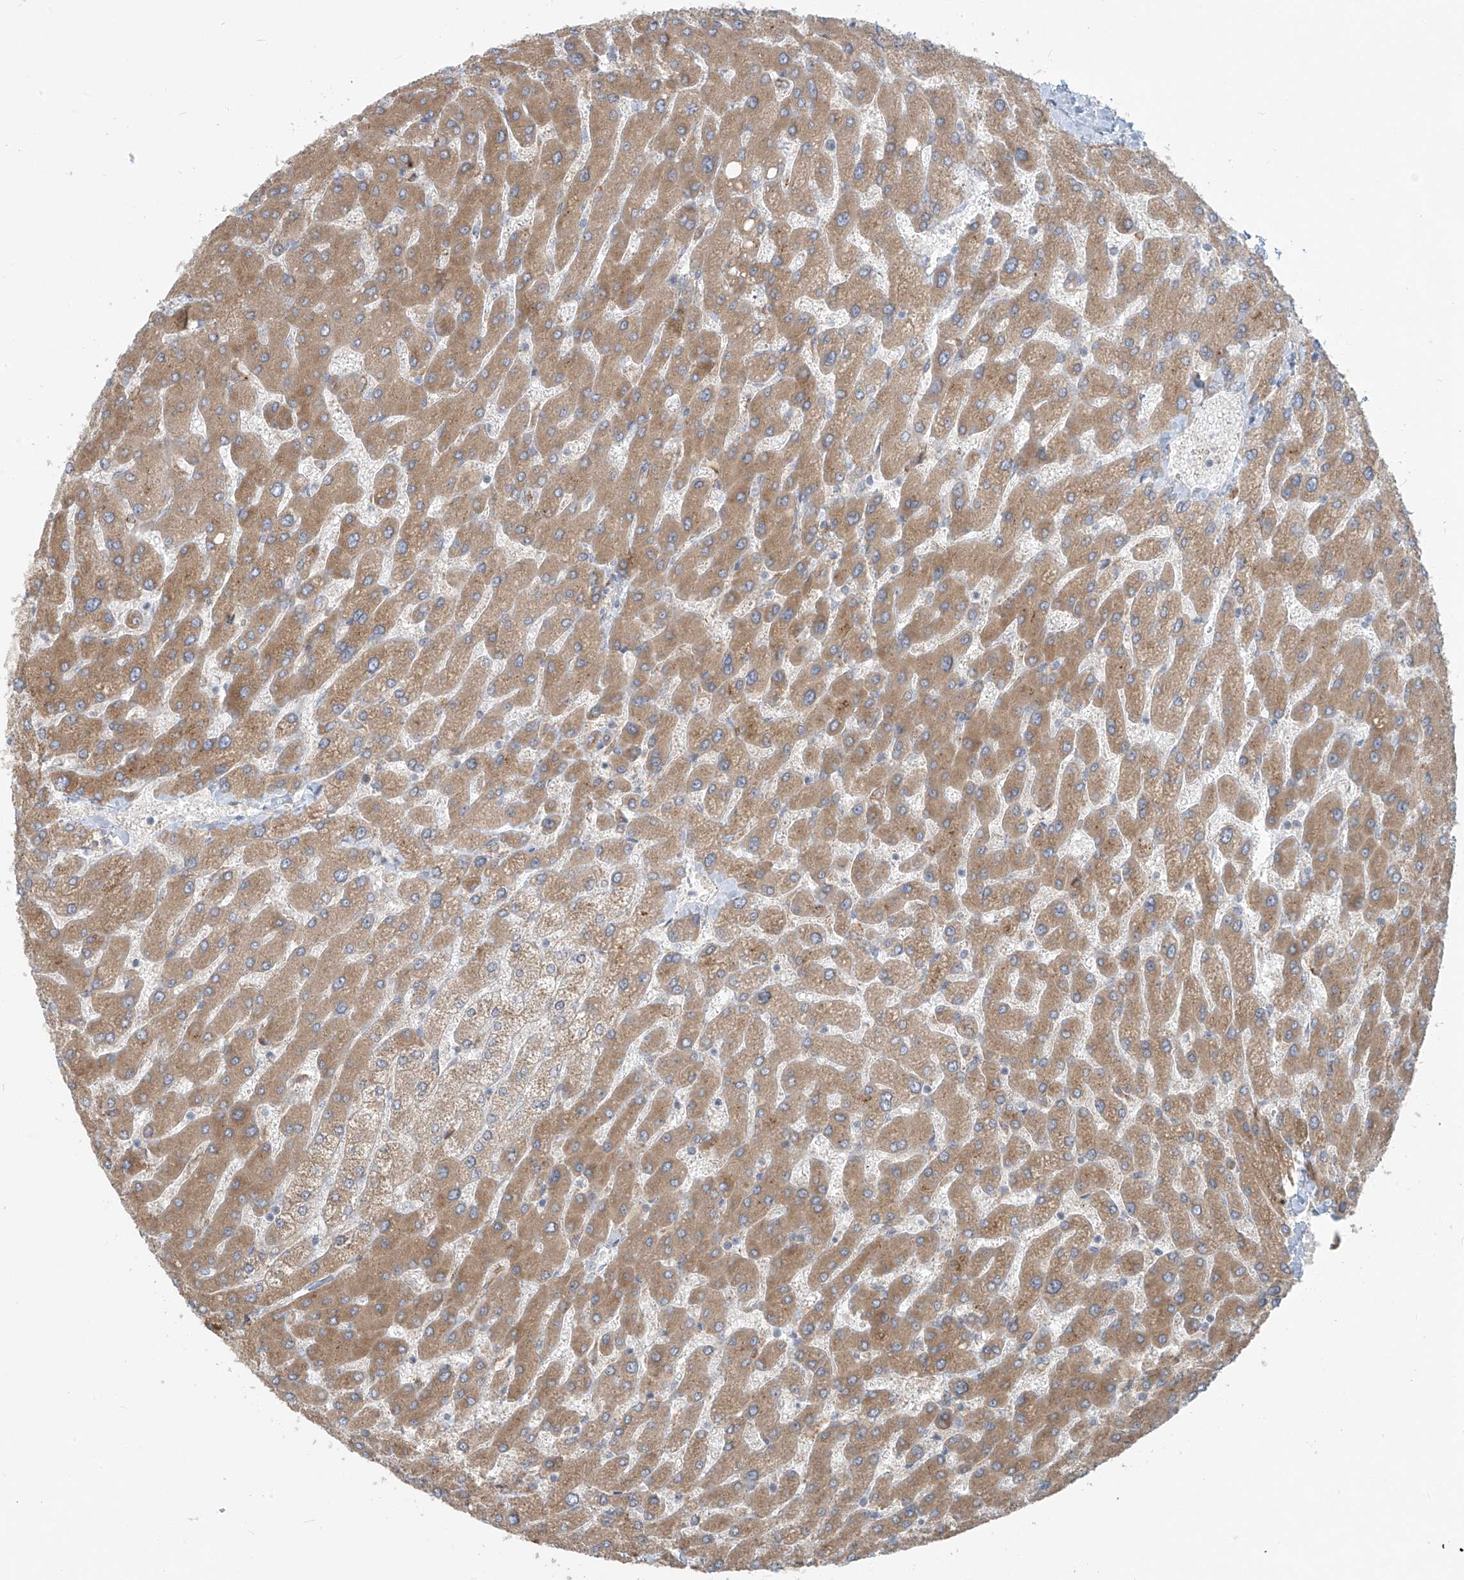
{"staining": {"intensity": "moderate", "quantity": ">75%", "location": "cytoplasmic/membranous"}, "tissue": "liver", "cell_type": "Cholangiocytes", "image_type": "normal", "snomed": [{"axis": "morphology", "description": "Normal tissue, NOS"}, {"axis": "topography", "description": "Liver"}], "caption": "An IHC photomicrograph of unremarkable tissue is shown. Protein staining in brown highlights moderate cytoplasmic/membranous positivity in liver within cholangiocytes.", "gene": "KATNIP", "patient": {"sex": "male", "age": 55}}